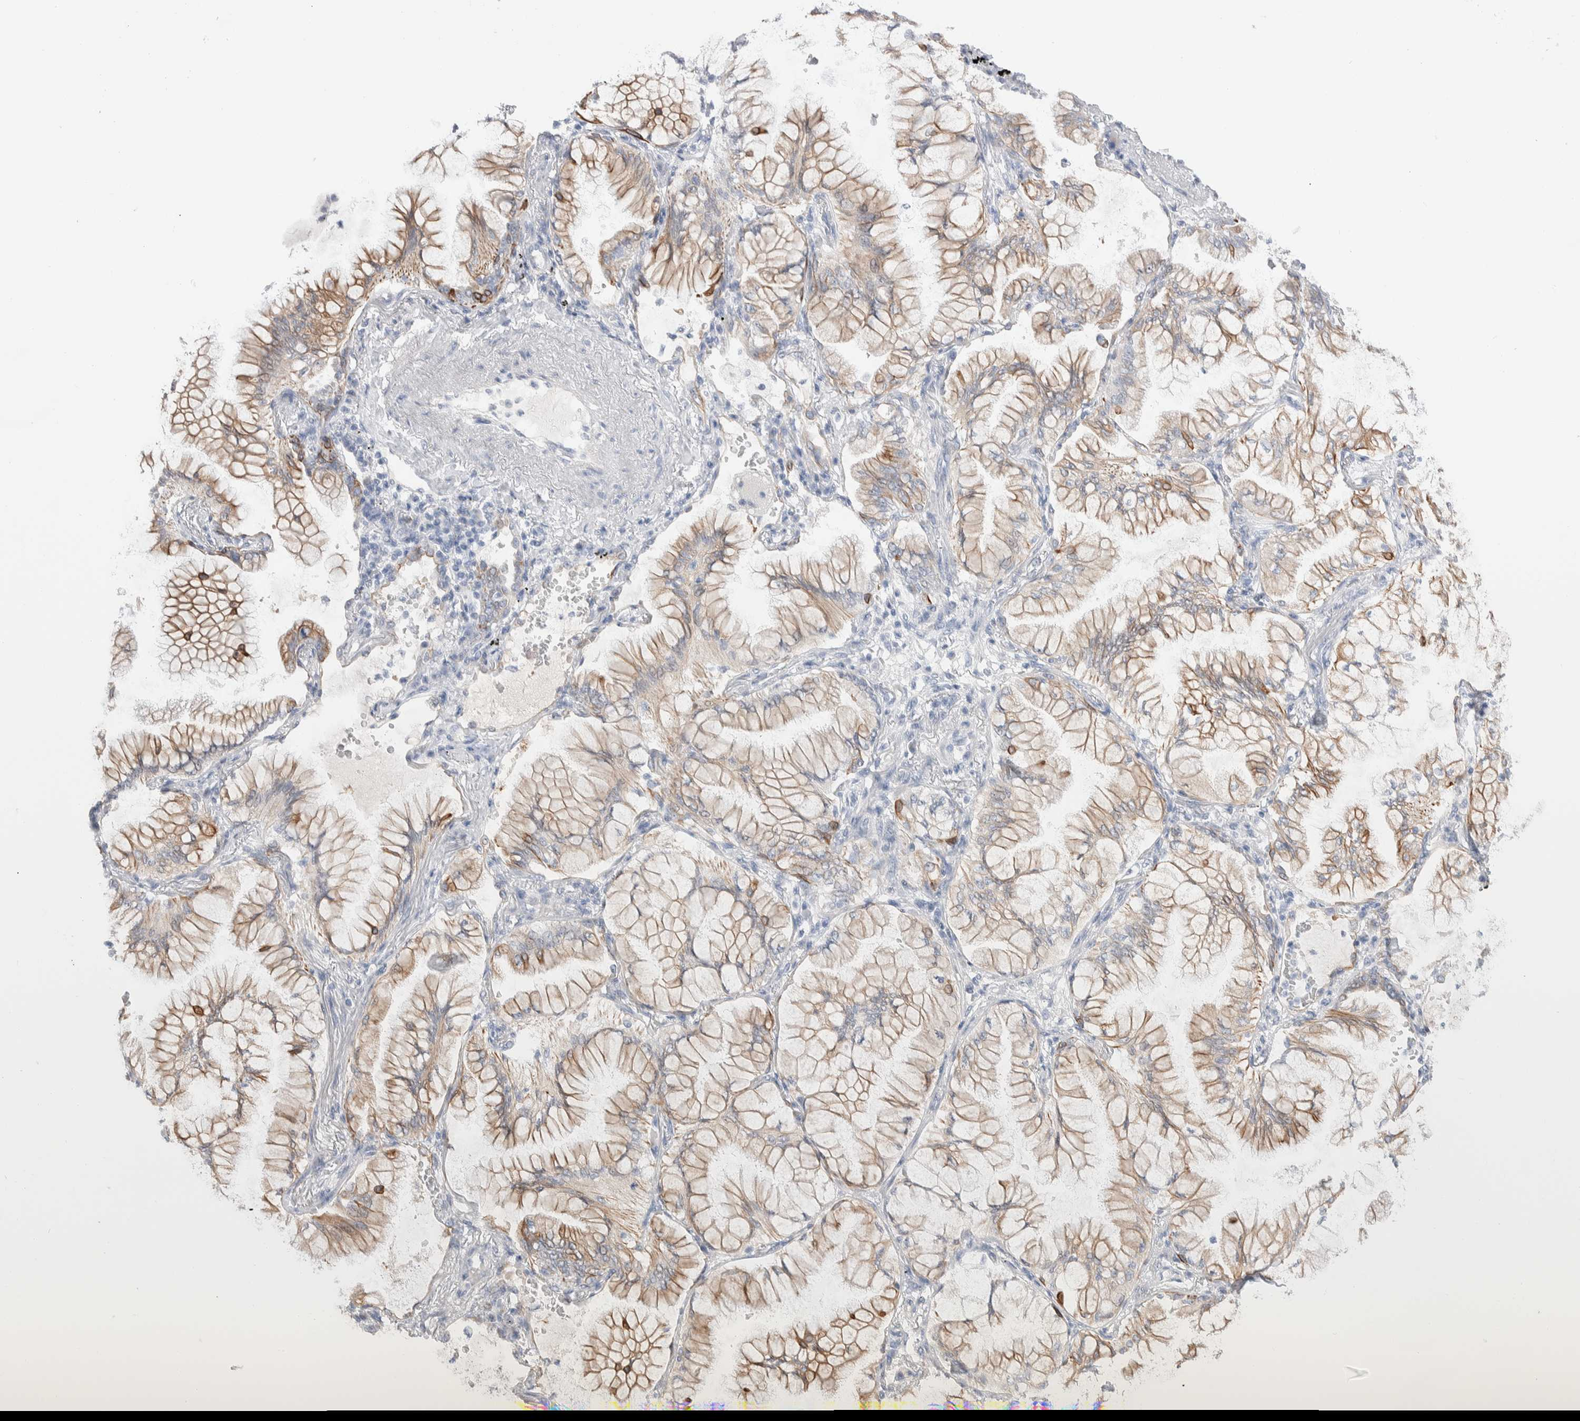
{"staining": {"intensity": "moderate", "quantity": ">75%", "location": "cytoplasmic/membranous"}, "tissue": "lung cancer", "cell_type": "Tumor cells", "image_type": "cancer", "snomed": [{"axis": "morphology", "description": "Adenocarcinoma, NOS"}, {"axis": "topography", "description": "Lung"}], "caption": "Protein analysis of adenocarcinoma (lung) tissue exhibits moderate cytoplasmic/membranous staining in approximately >75% of tumor cells.", "gene": "C1orf112", "patient": {"sex": "female", "age": 70}}